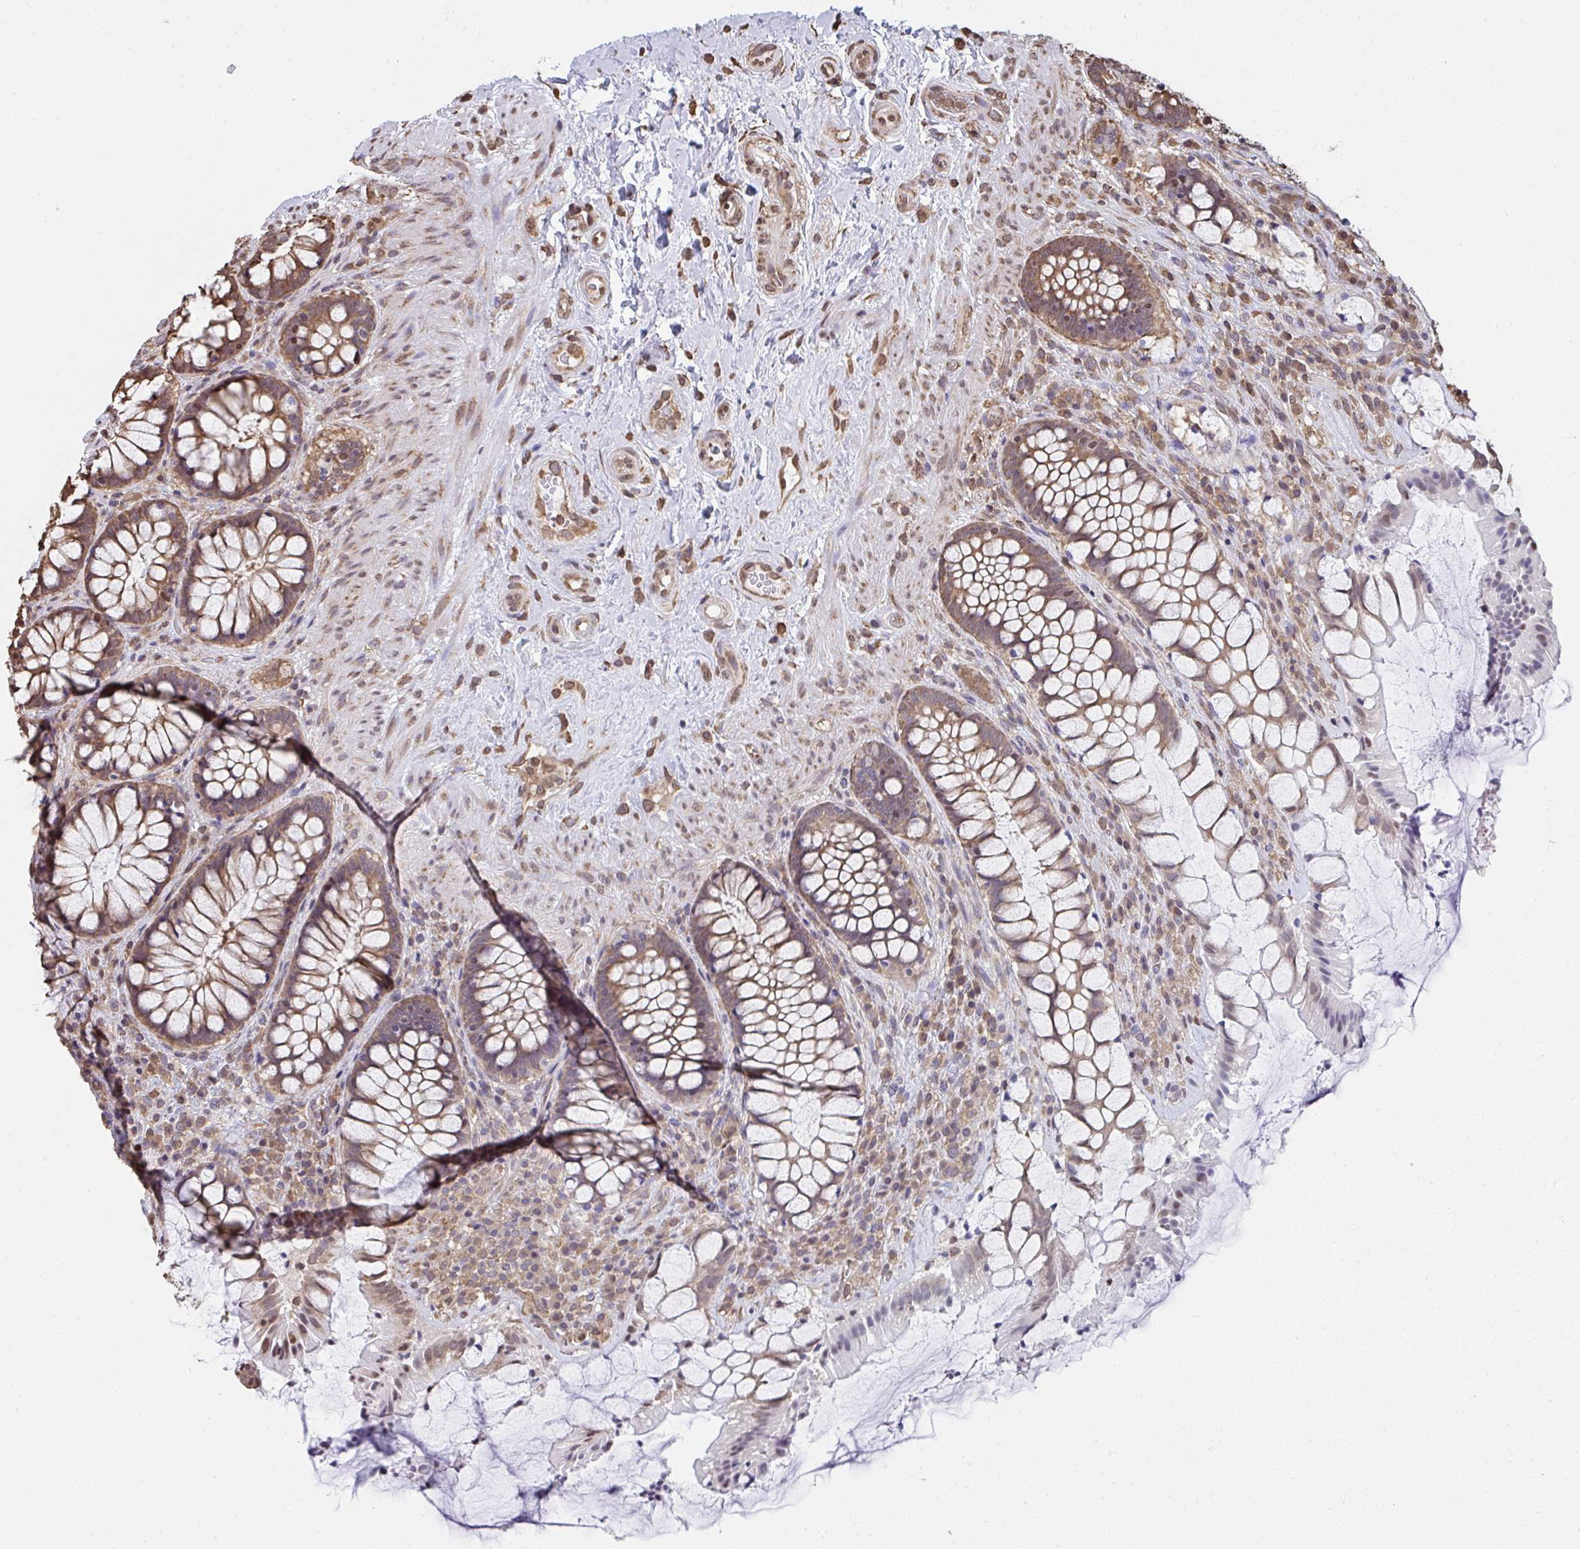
{"staining": {"intensity": "moderate", "quantity": ">75%", "location": "cytoplasmic/membranous"}, "tissue": "rectum", "cell_type": "Glandular cells", "image_type": "normal", "snomed": [{"axis": "morphology", "description": "Normal tissue, NOS"}, {"axis": "topography", "description": "Rectum"}], "caption": "Rectum was stained to show a protein in brown. There is medium levels of moderate cytoplasmic/membranous positivity in about >75% of glandular cells. (DAB IHC with brightfield microscopy, high magnification).", "gene": "SYNCRIP", "patient": {"sex": "female", "age": 58}}